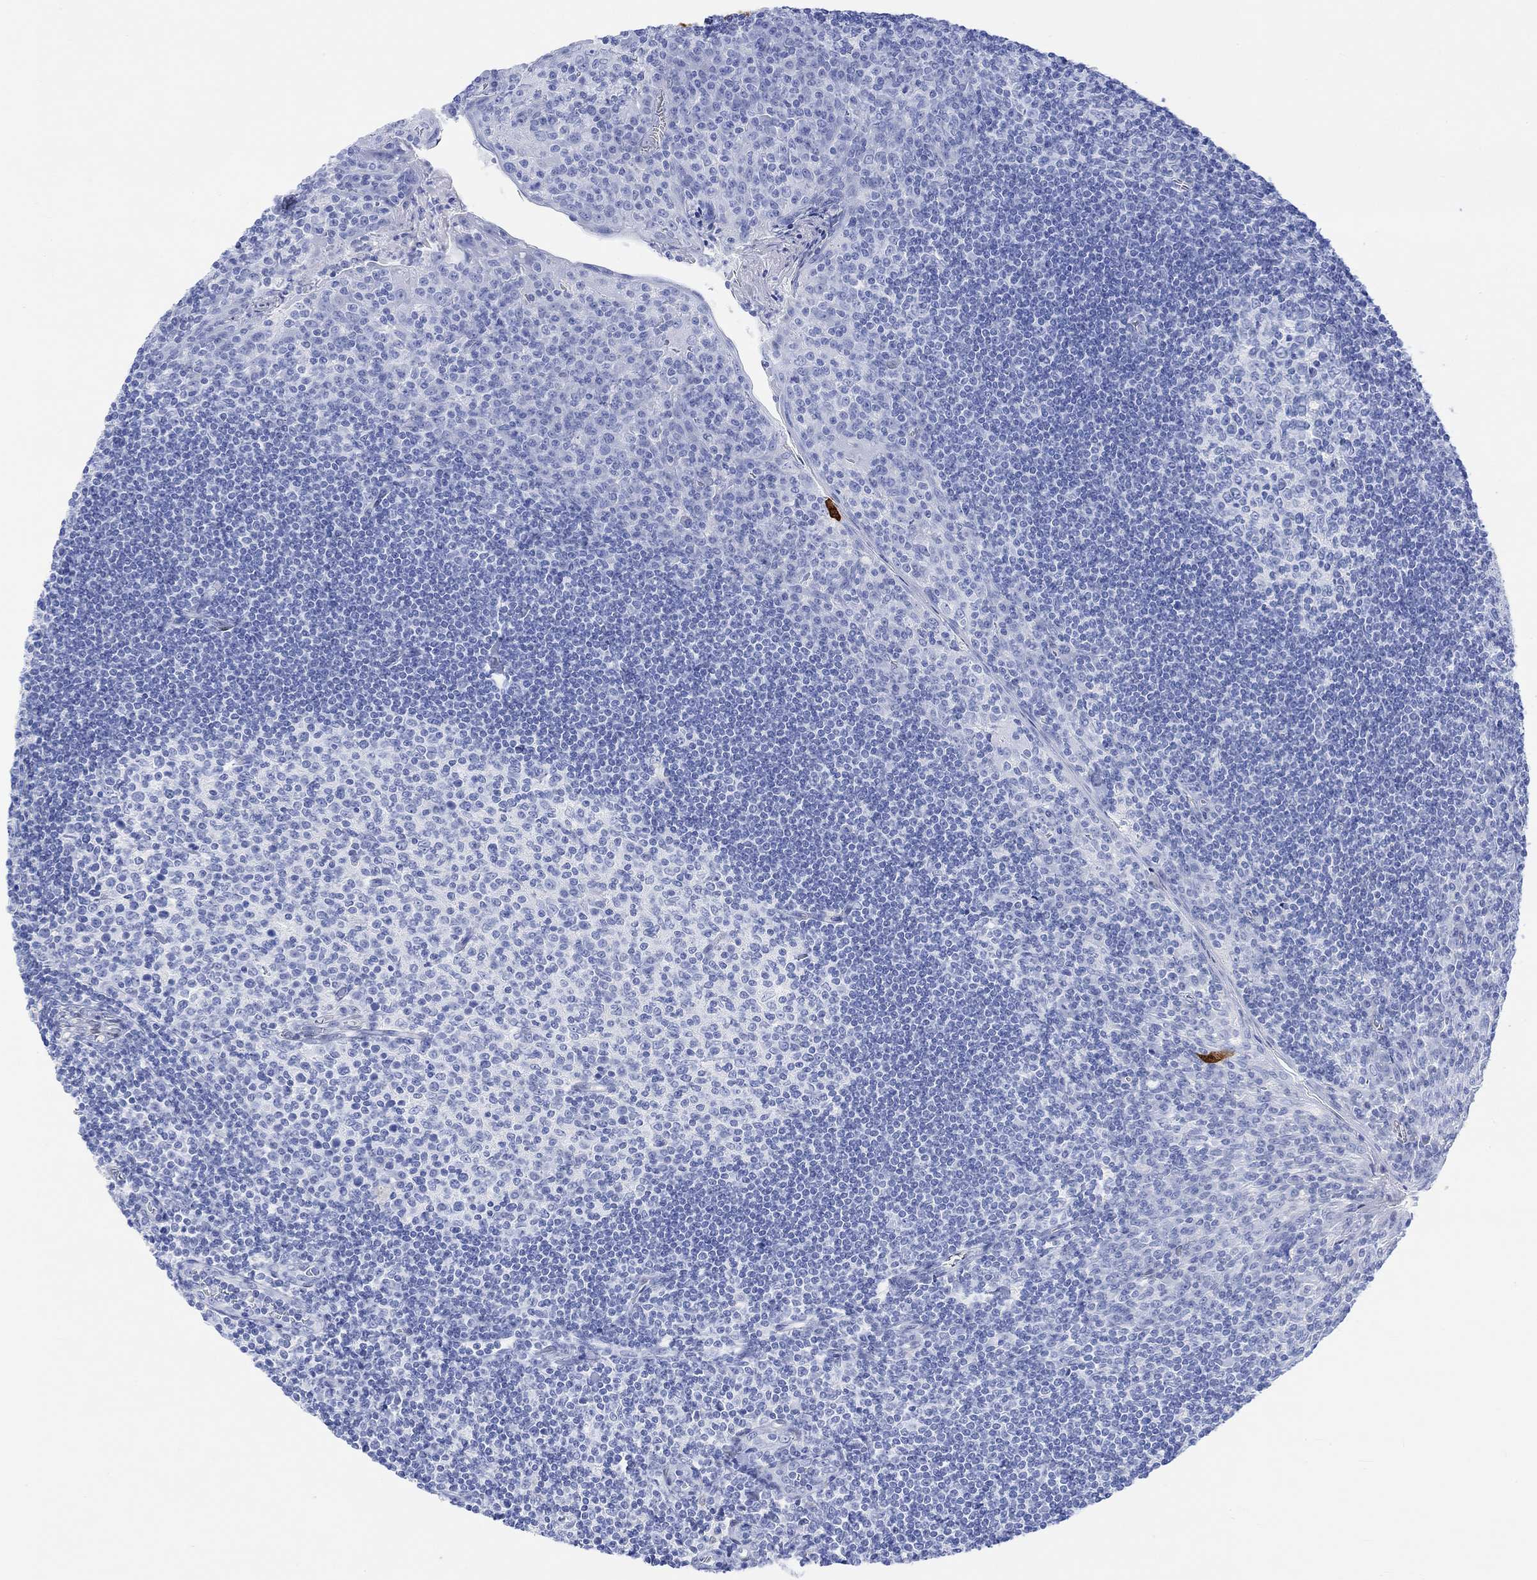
{"staining": {"intensity": "negative", "quantity": "none", "location": "none"}, "tissue": "tonsil", "cell_type": "Germinal center cells", "image_type": "normal", "snomed": [{"axis": "morphology", "description": "Normal tissue, NOS"}, {"axis": "topography", "description": "Tonsil"}], "caption": "High power microscopy micrograph of an immunohistochemistry (IHC) photomicrograph of benign tonsil, revealing no significant expression in germinal center cells. The staining was performed using DAB to visualize the protein expression in brown, while the nuclei were stained in blue with hematoxylin (Magnification: 20x).", "gene": "TPPP3", "patient": {"sex": "female", "age": 12}}